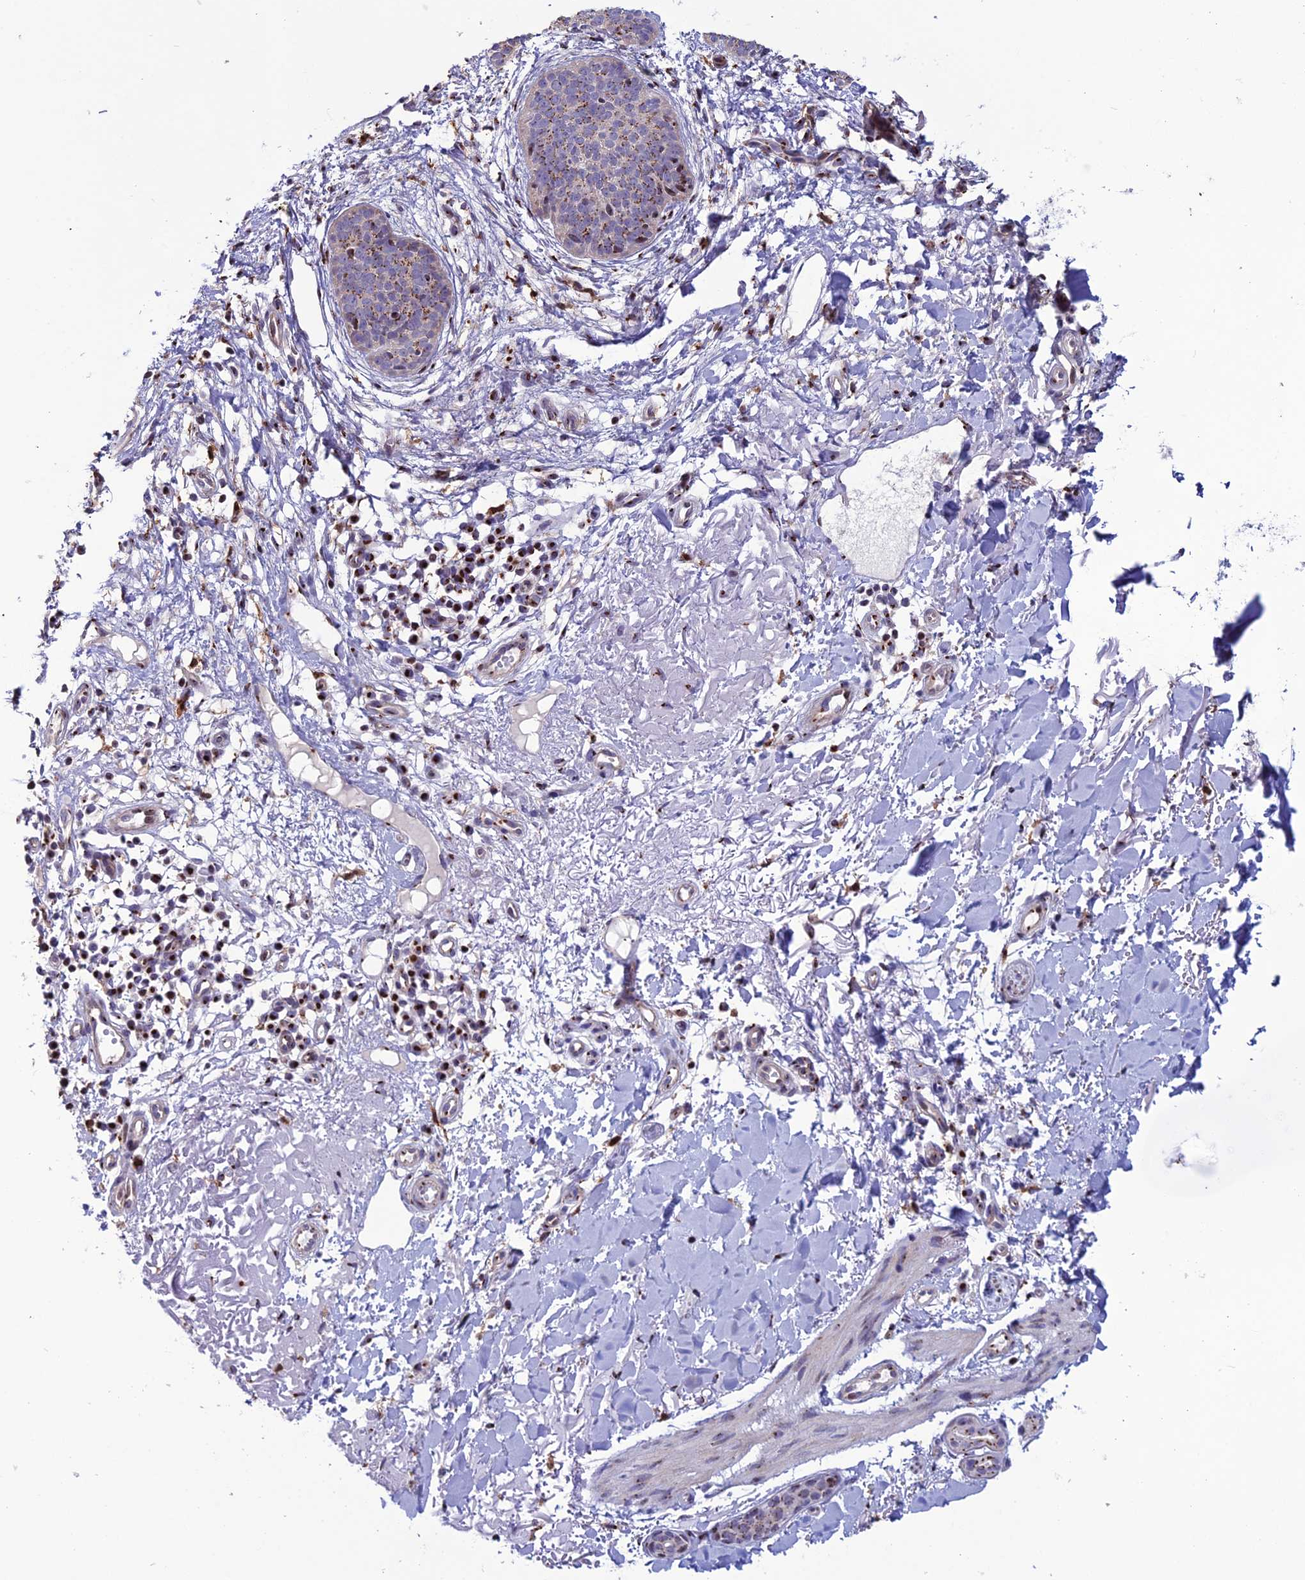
{"staining": {"intensity": "strong", "quantity": "<25%", "location": "cytoplasmic/membranous"}, "tissue": "skin cancer", "cell_type": "Tumor cells", "image_type": "cancer", "snomed": [{"axis": "morphology", "description": "Basal cell carcinoma"}, {"axis": "topography", "description": "Skin"}], "caption": "Strong cytoplasmic/membranous positivity for a protein is appreciated in about <25% of tumor cells of basal cell carcinoma (skin) using immunohistochemistry.", "gene": "PLEKHA4", "patient": {"sex": "male", "age": 84}}